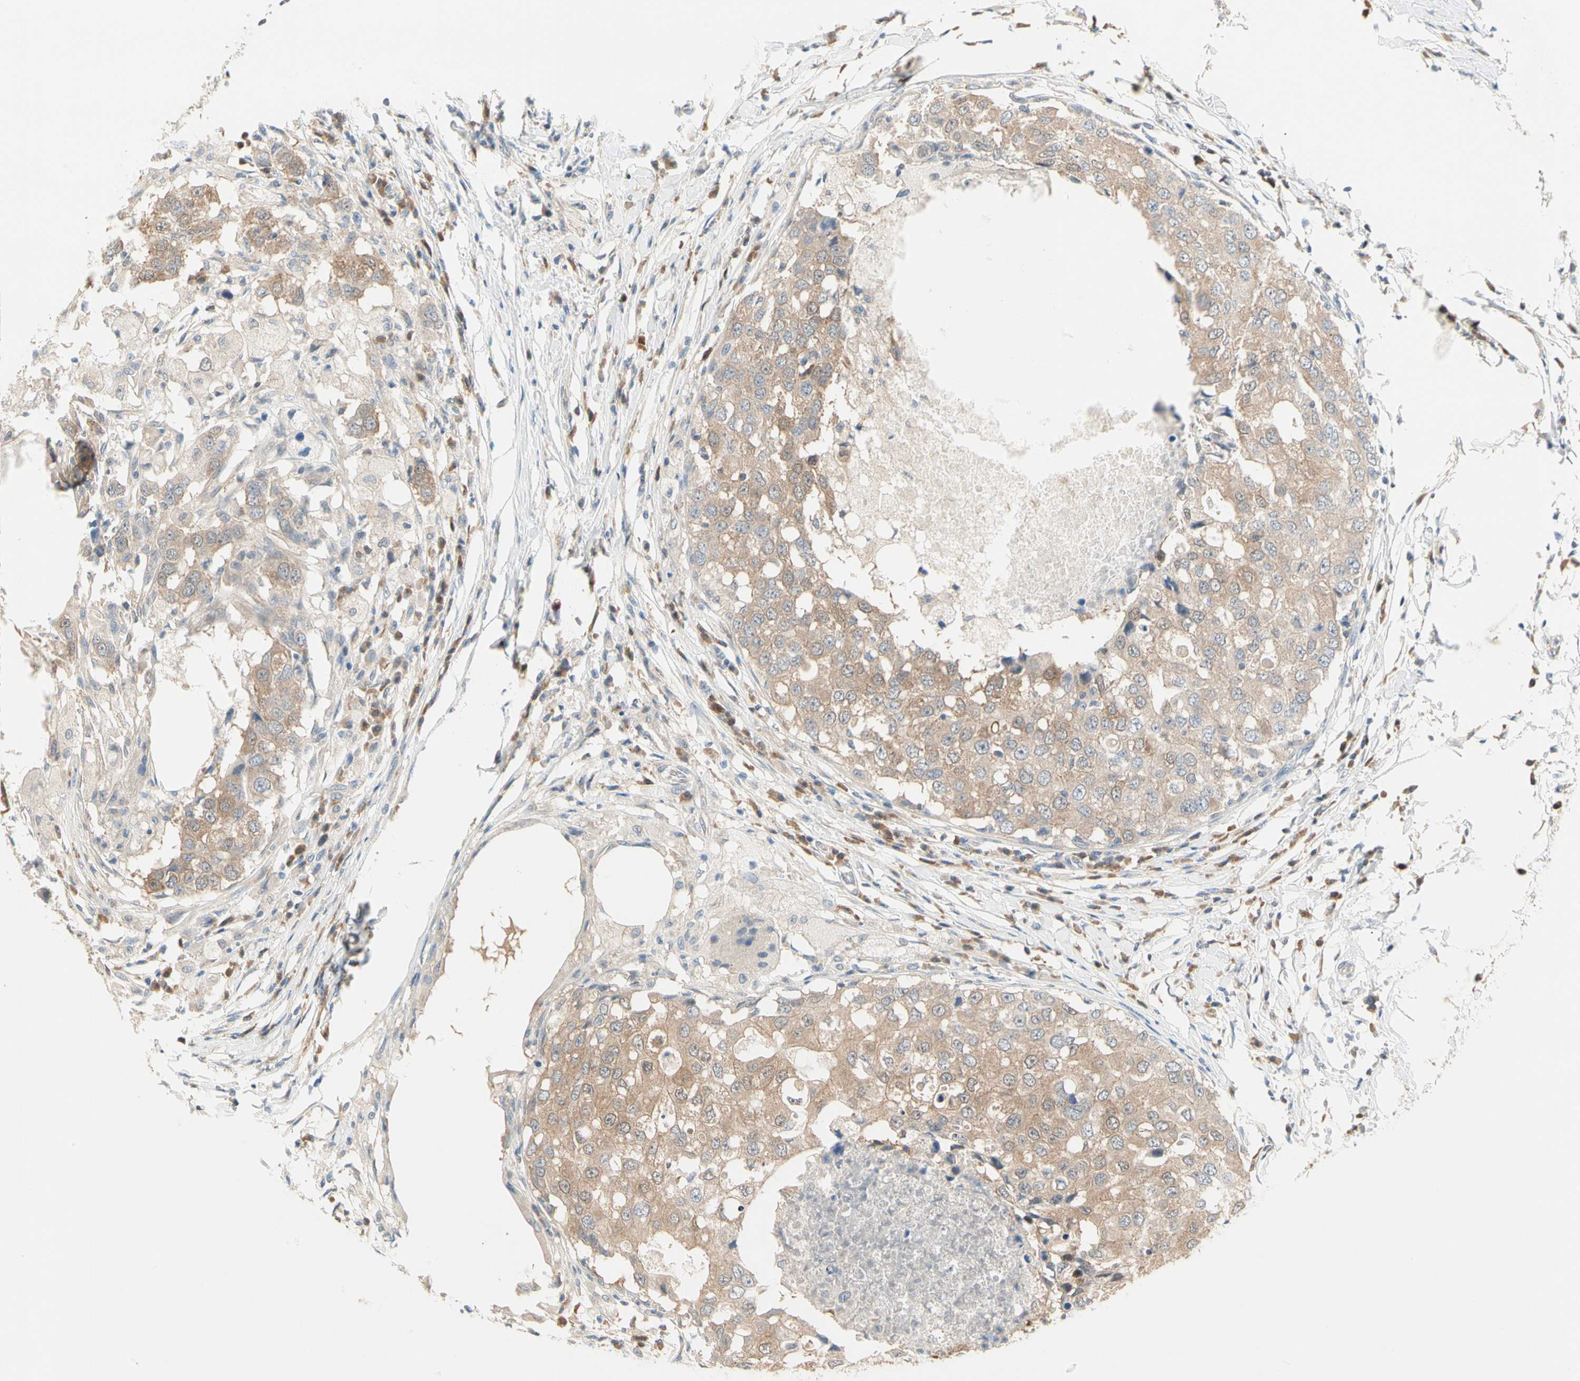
{"staining": {"intensity": "moderate", "quantity": ">75%", "location": "cytoplasmic/membranous"}, "tissue": "breast cancer", "cell_type": "Tumor cells", "image_type": "cancer", "snomed": [{"axis": "morphology", "description": "Duct carcinoma"}, {"axis": "topography", "description": "Breast"}], "caption": "The image reveals a brown stain indicating the presence of a protein in the cytoplasmic/membranous of tumor cells in breast invasive ductal carcinoma. The protein of interest is stained brown, and the nuclei are stained in blue (DAB IHC with brightfield microscopy, high magnification).", "gene": "MPI", "patient": {"sex": "female", "age": 27}}